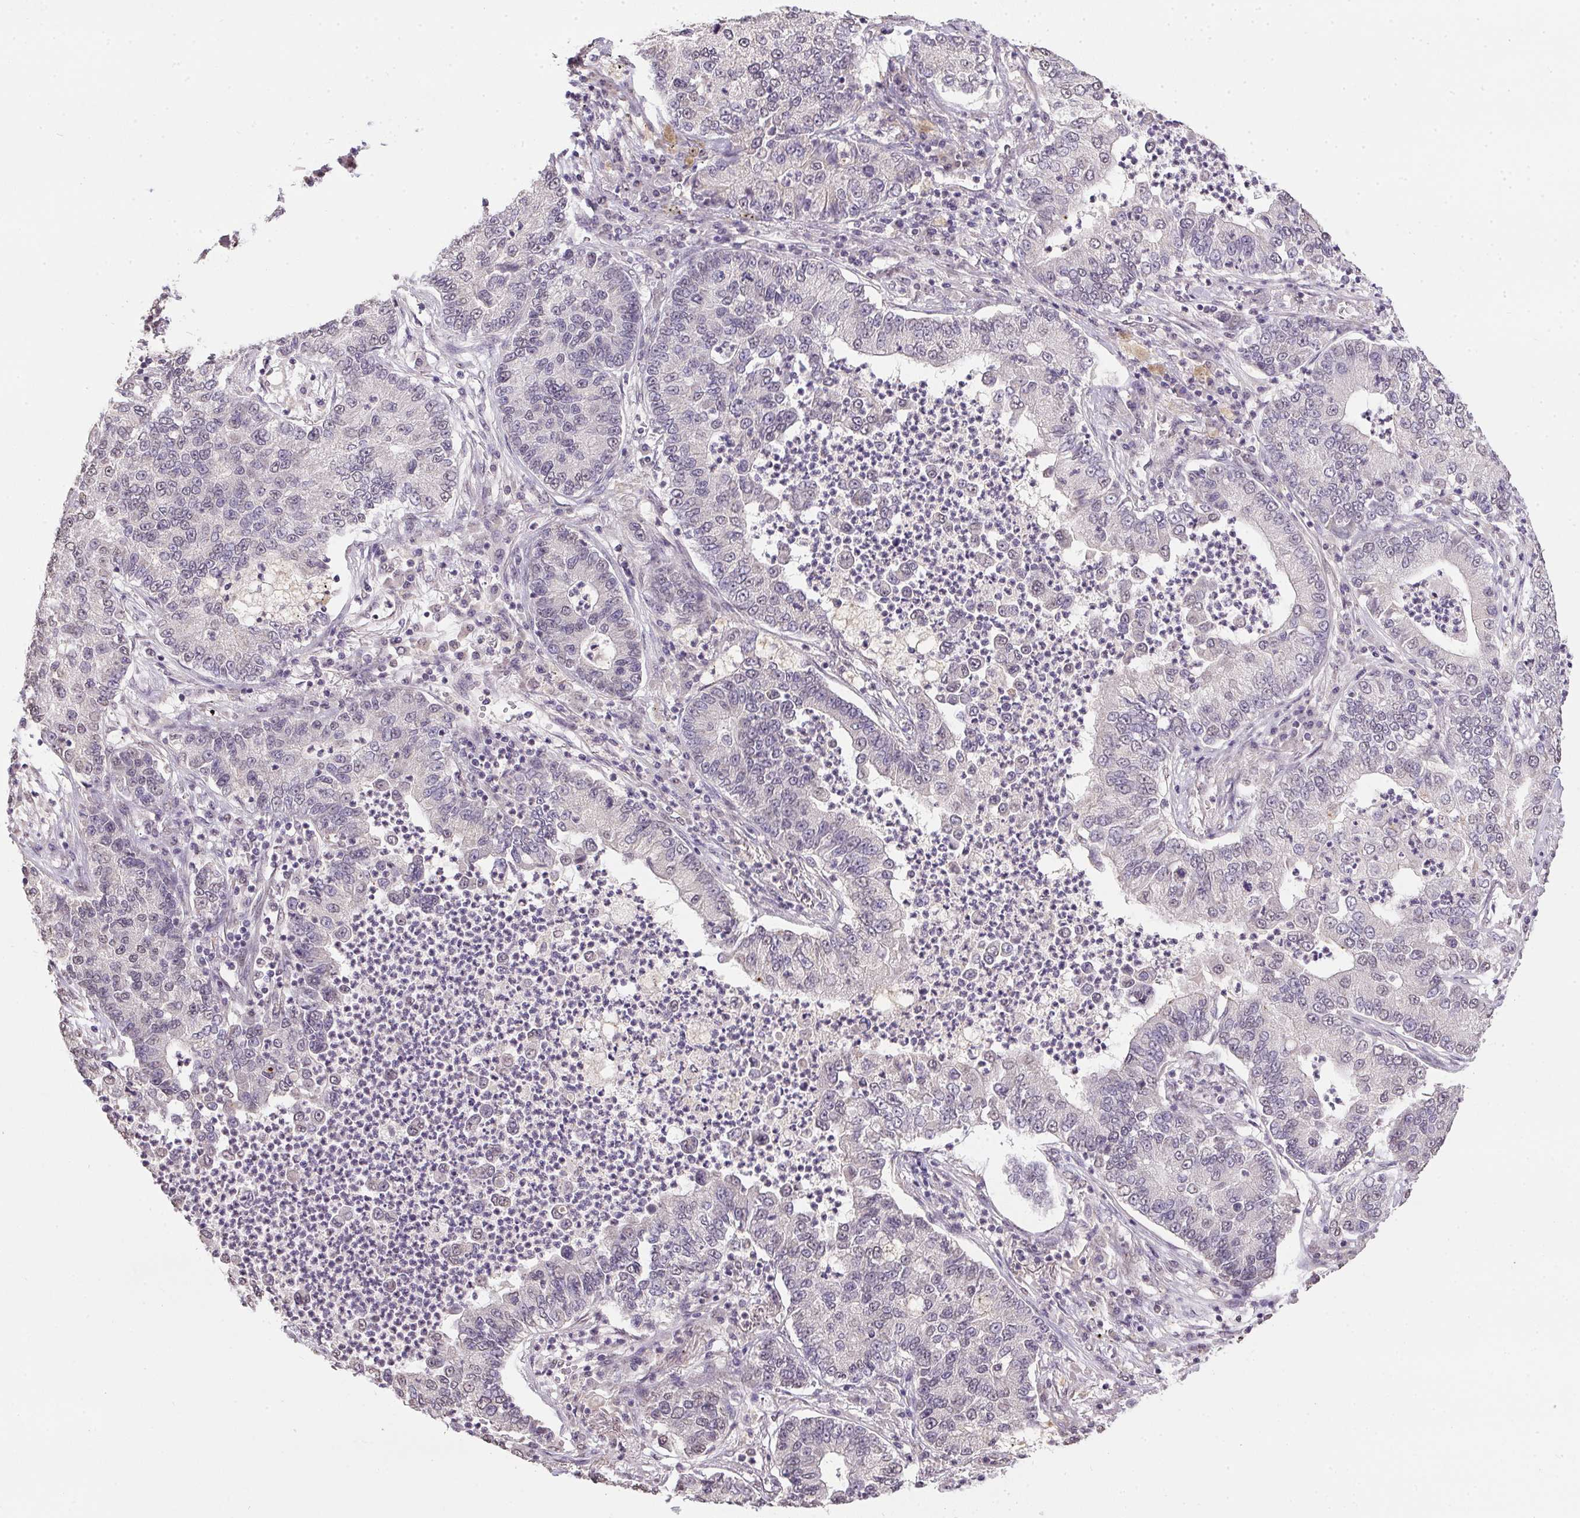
{"staining": {"intensity": "negative", "quantity": "none", "location": "none"}, "tissue": "lung cancer", "cell_type": "Tumor cells", "image_type": "cancer", "snomed": [{"axis": "morphology", "description": "Adenocarcinoma, NOS"}, {"axis": "topography", "description": "Lung"}], "caption": "Lung cancer (adenocarcinoma) was stained to show a protein in brown. There is no significant positivity in tumor cells.", "gene": "PPP4R4", "patient": {"sex": "female", "age": 57}}